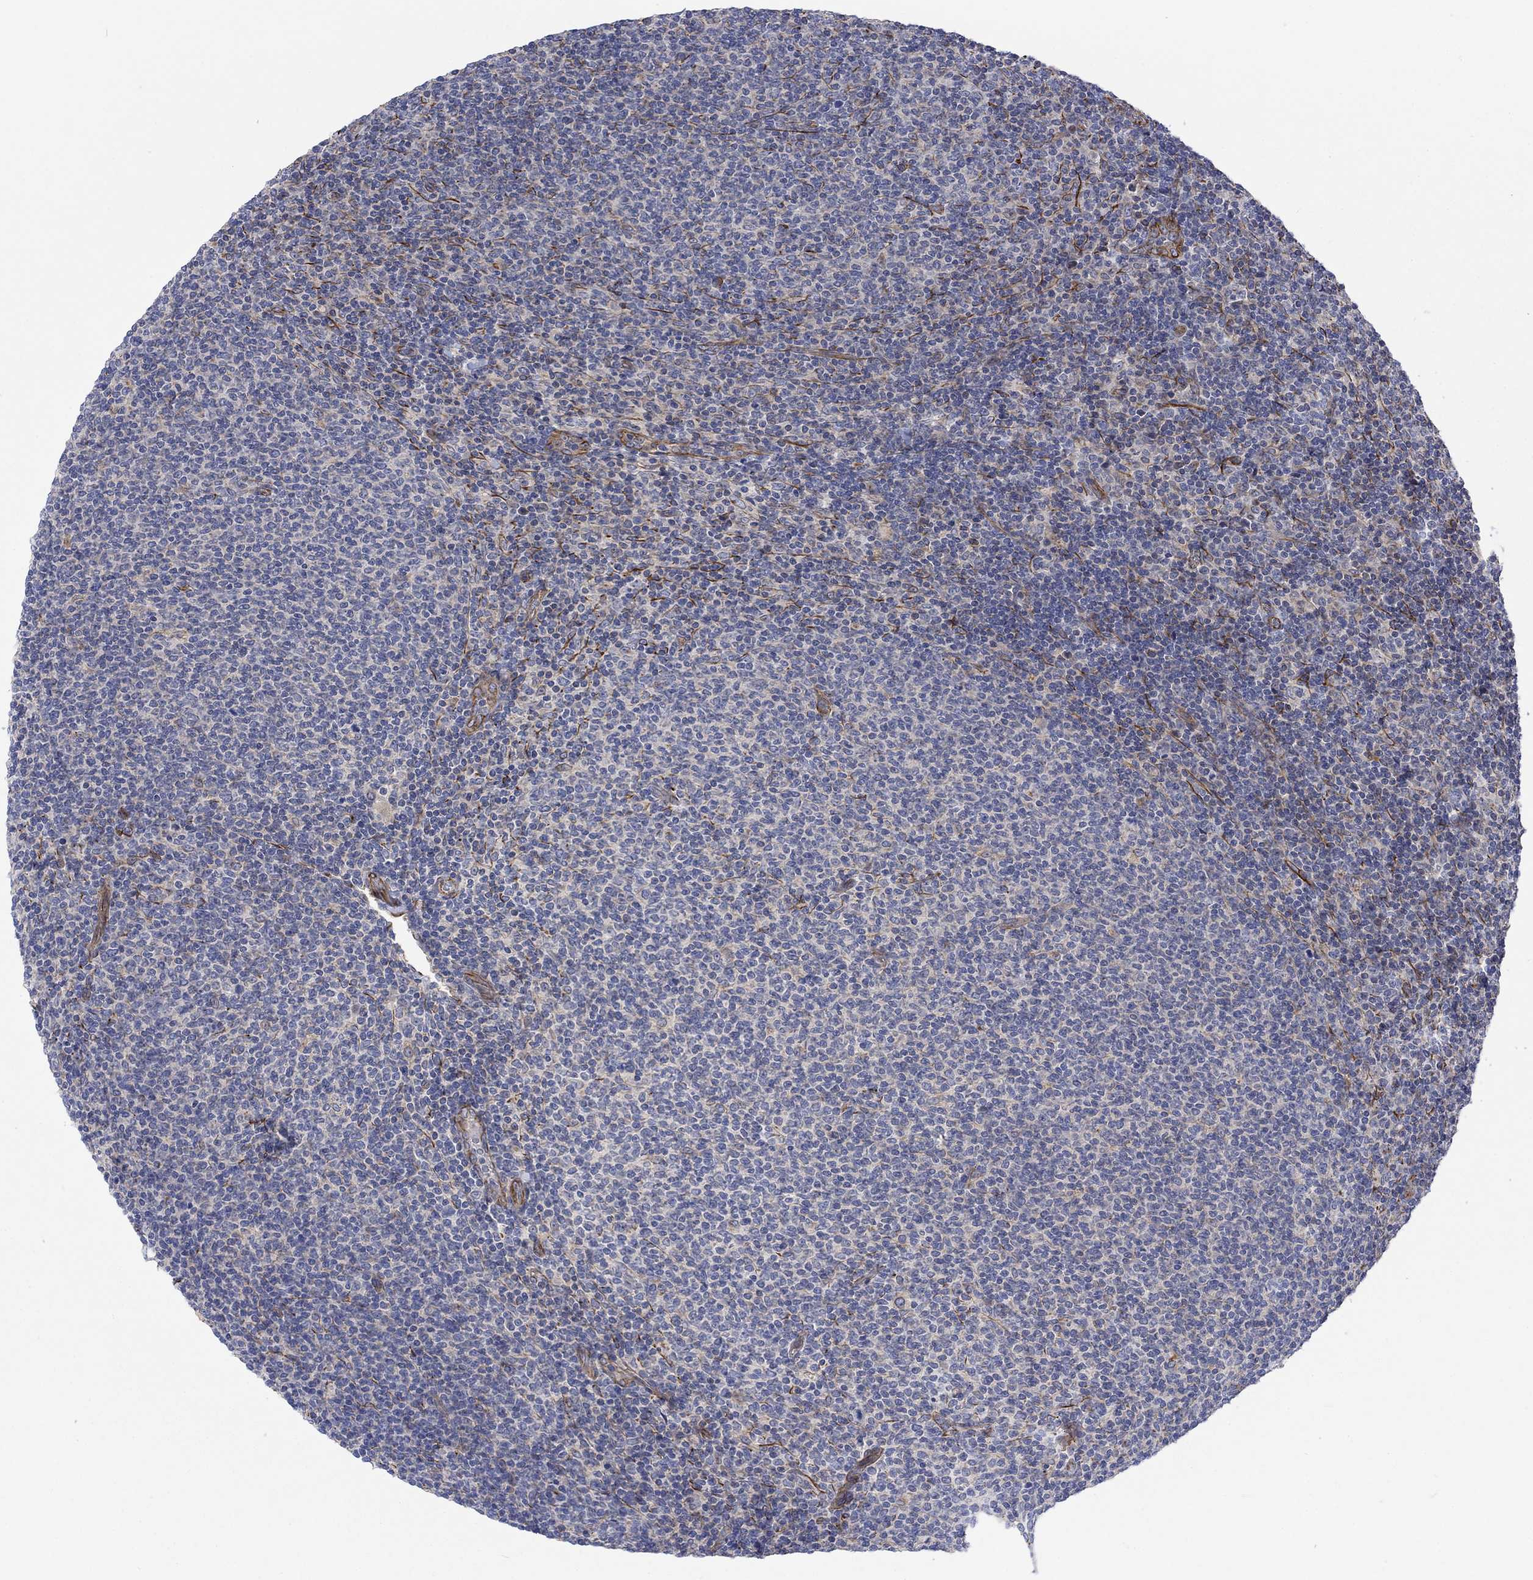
{"staining": {"intensity": "negative", "quantity": "none", "location": "none"}, "tissue": "lymphoma", "cell_type": "Tumor cells", "image_type": "cancer", "snomed": [{"axis": "morphology", "description": "Malignant lymphoma, non-Hodgkin's type, Low grade"}, {"axis": "topography", "description": "Lymph node"}], "caption": "Immunohistochemical staining of human lymphoma demonstrates no significant staining in tumor cells.", "gene": "CAMK1D", "patient": {"sex": "male", "age": 52}}